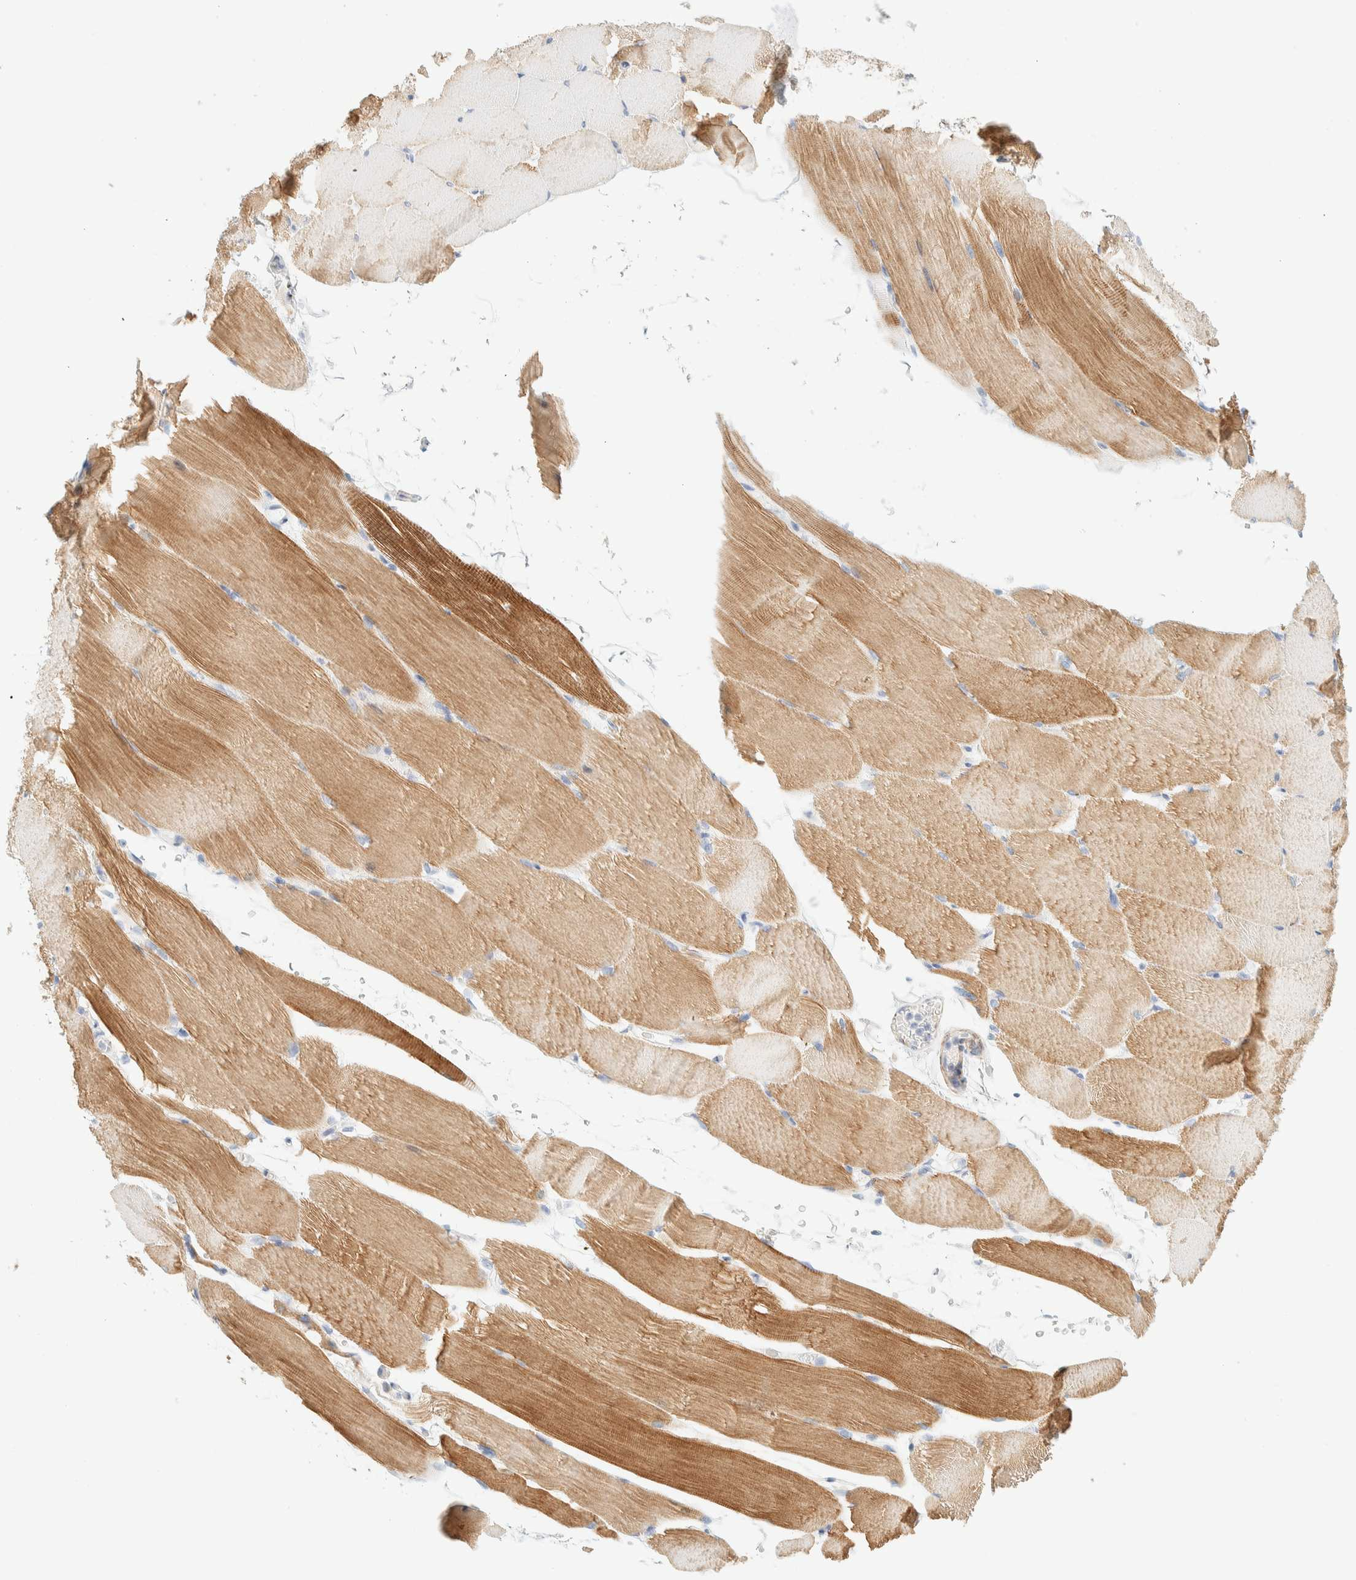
{"staining": {"intensity": "moderate", "quantity": ">75%", "location": "cytoplasmic/membranous"}, "tissue": "skeletal muscle", "cell_type": "Myocytes", "image_type": "normal", "snomed": [{"axis": "morphology", "description": "Normal tissue, NOS"}, {"axis": "topography", "description": "Skeletal muscle"}, {"axis": "topography", "description": "Parathyroid gland"}], "caption": "Skeletal muscle stained with DAB IHC demonstrates medium levels of moderate cytoplasmic/membranous expression in about >75% of myocytes.", "gene": "AFMID", "patient": {"sex": "female", "age": 37}}